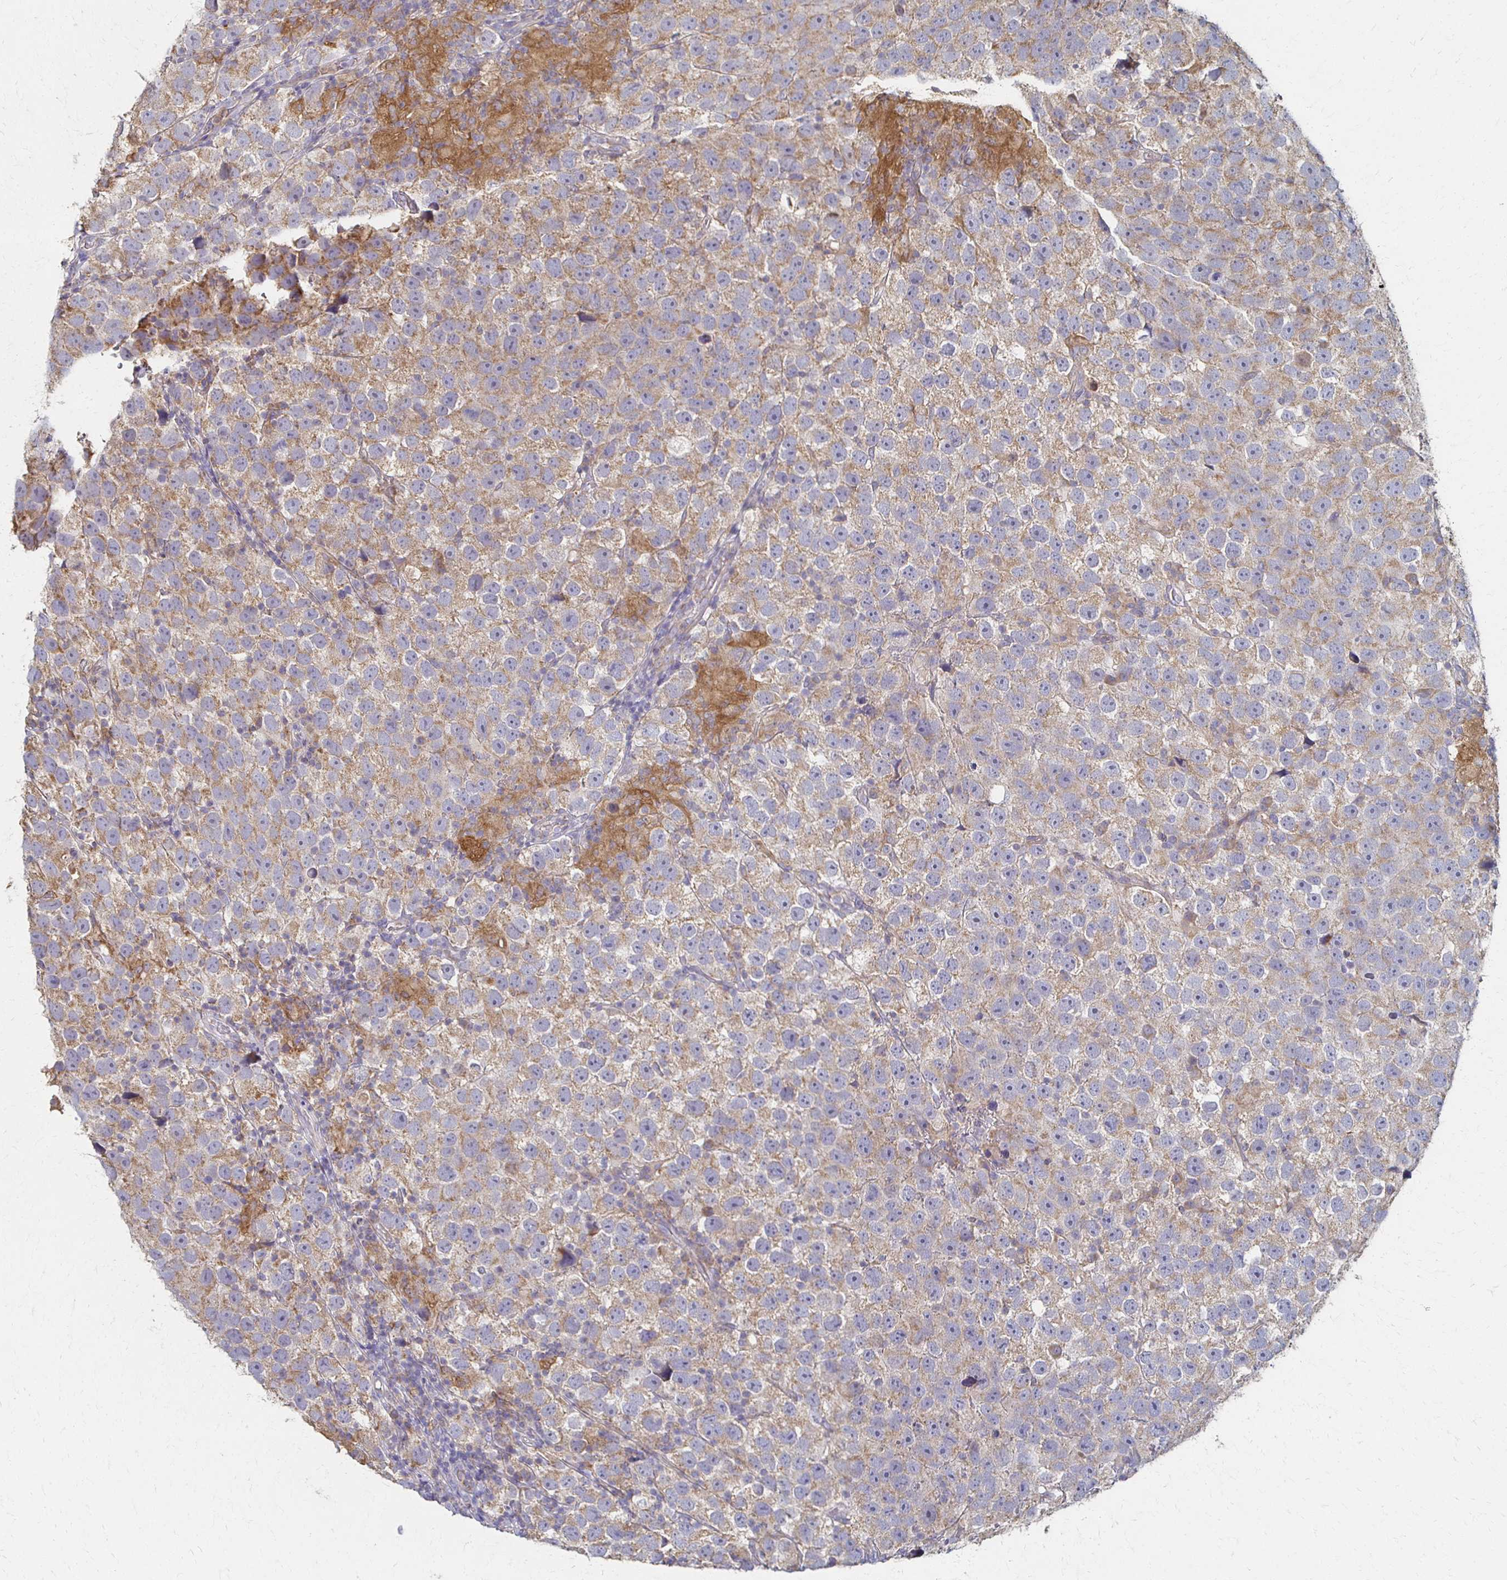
{"staining": {"intensity": "moderate", "quantity": ">75%", "location": "cytoplasmic/membranous"}, "tissue": "testis cancer", "cell_type": "Tumor cells", "image_type": "cancer", "snomed": [{"axis": "morphology", "description": "Seminoma, NOS"}, {"axis": "topography", "description": "Testis"}], "caption": "Seminoma (testis) was stained to show a protein in brown. There is medium levels of moderate cytoplasmic/membranous expression in approximately >75% of tumor cells.", "gene": "CX3CR1", "patient": {"sex": "male", "age": 26}}